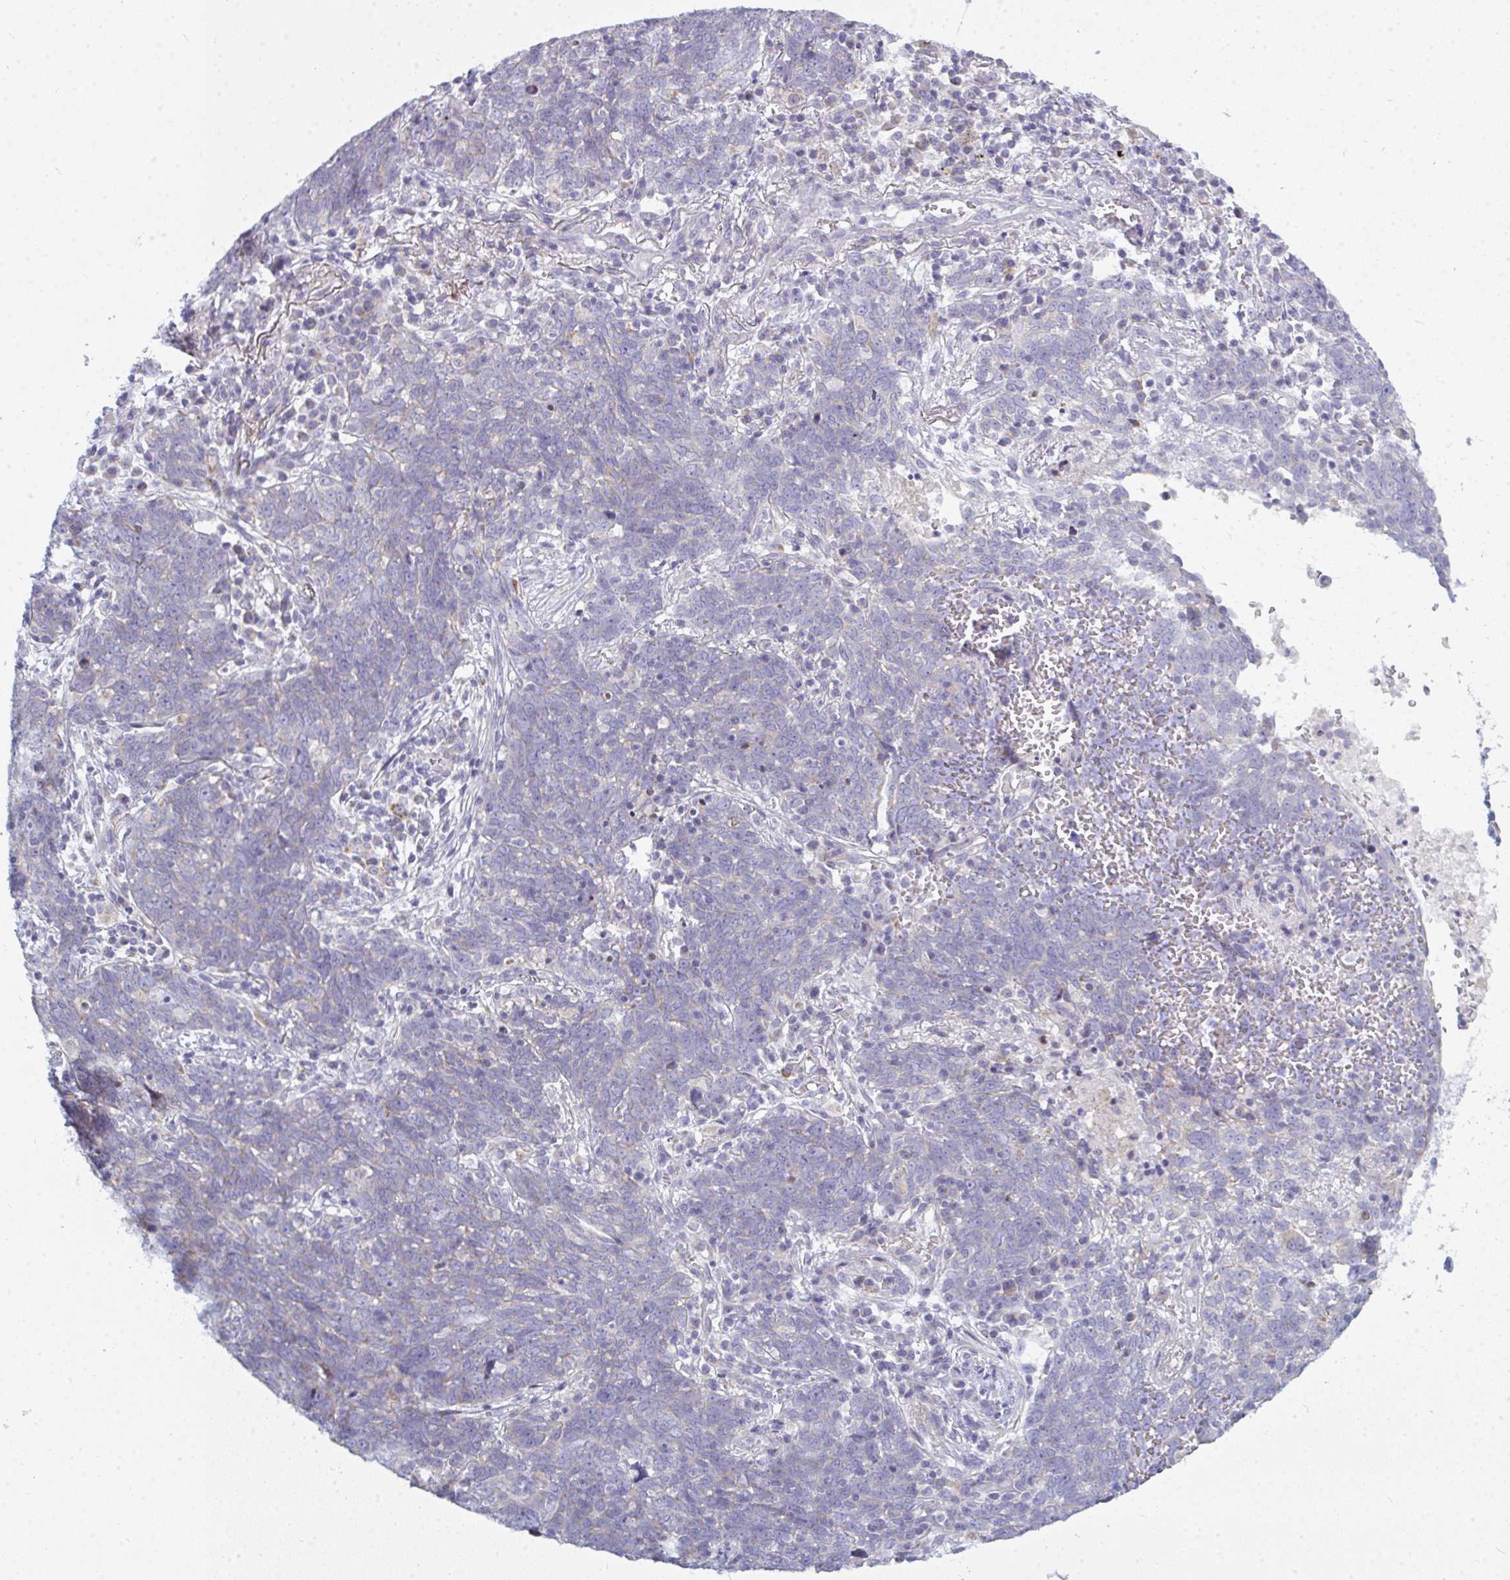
{"staining": {"intensity": "negative", "quantity": "none", "location": "none"}, "tissue": "lung cancer", "cell_type": "Tumor cells", "image_type": "cancer", "snomed": [{"axis": "morphology", "description": "Squamous cell carcinoma, NOS"}, {"axis": "topography", "description": "Lung"}], "caption": "The histopathology image displays no staining of tumor cells in lung cancer. (Stains: DAB (3,3'-diaminobenzidine) immunohistochemistry with hematoxylin counter stain, Microscopy: brightfield microscopy at high magnification).", "gene": "ATG9A", "patient": {"sex": "female", "age": 72}}